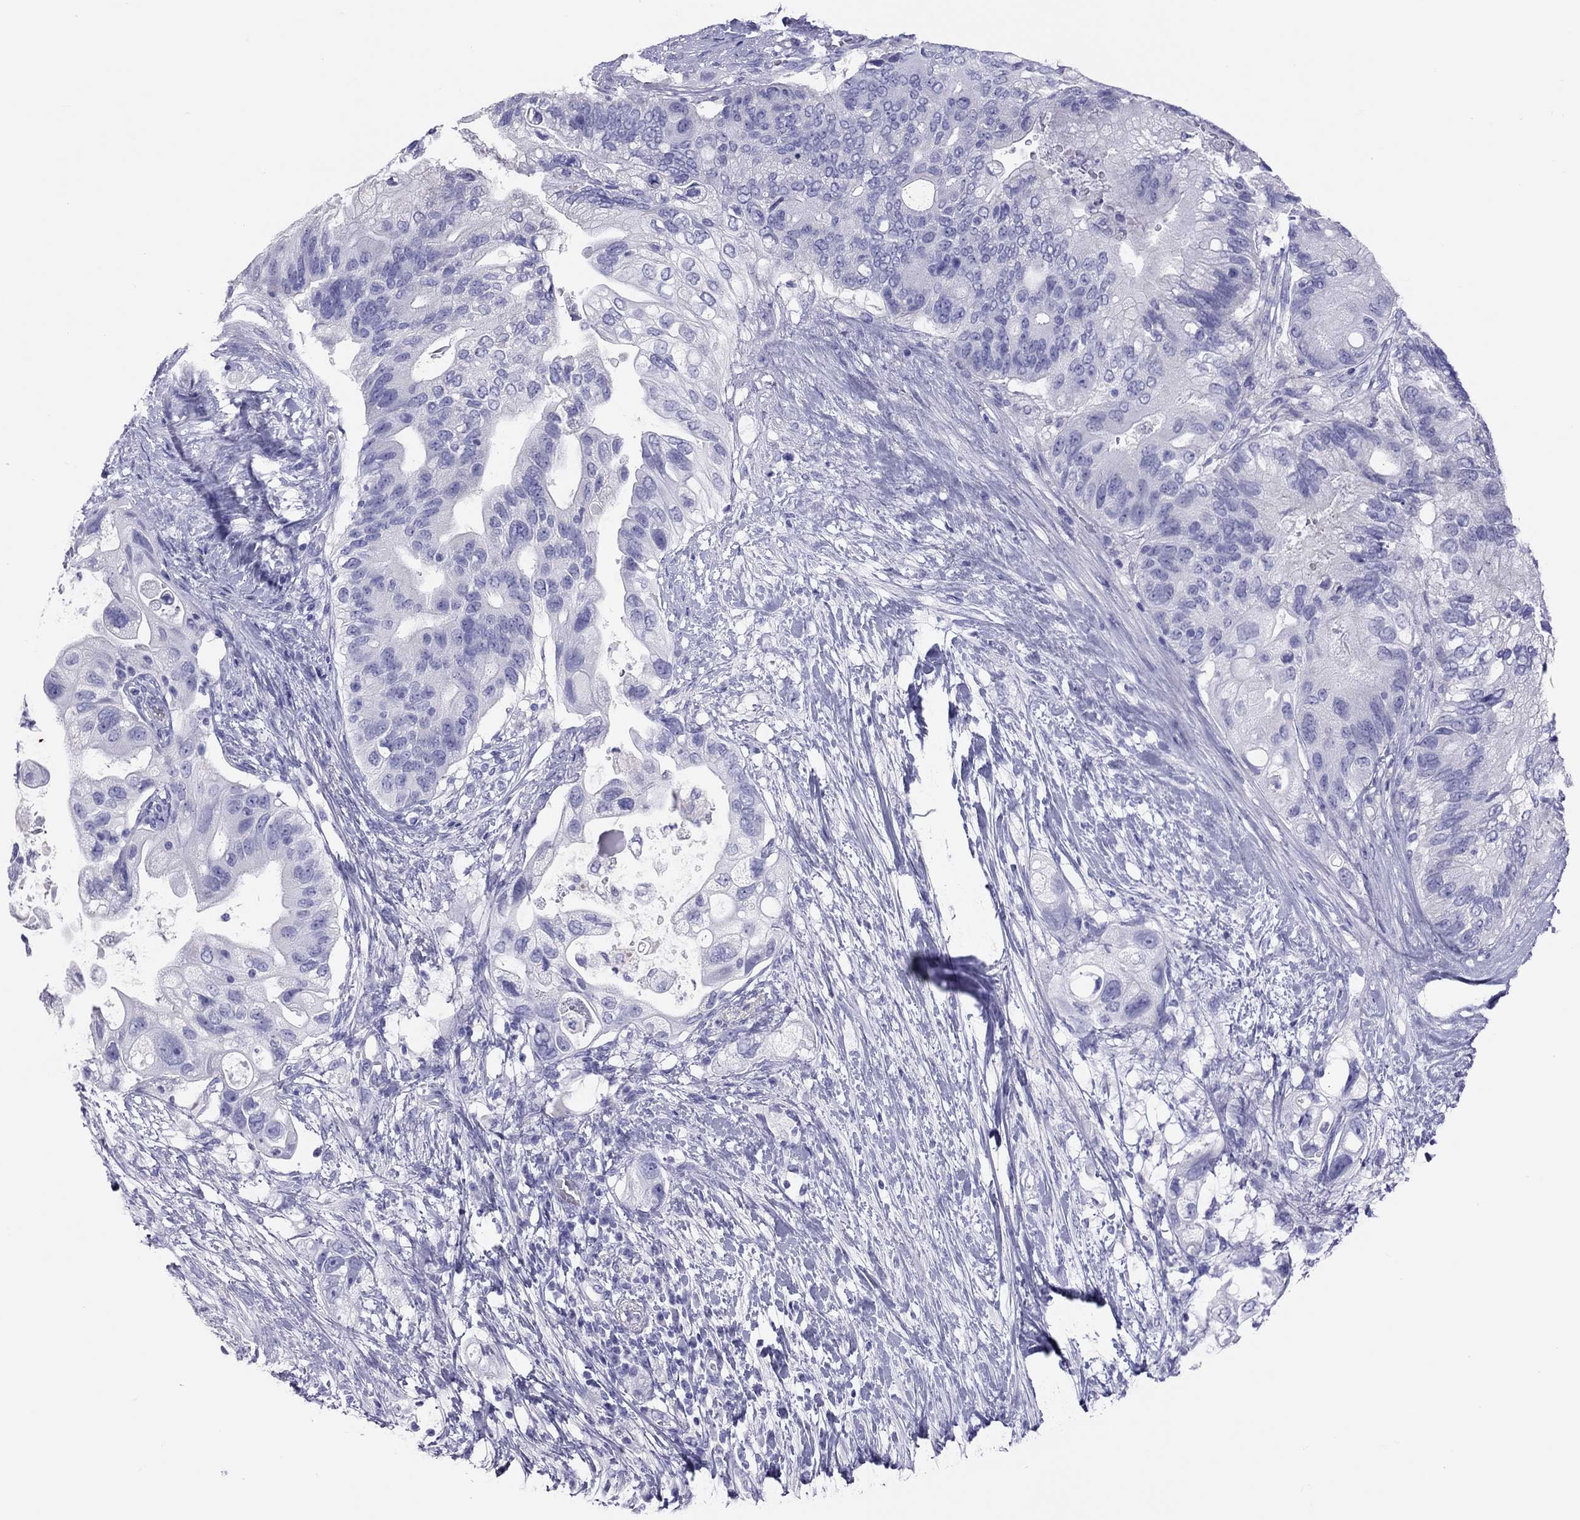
{"staining": {"intensity": "negative", "quantity": "none", "location": "none"}, "tissue": "pancreatic cancer", "cell_type": "Tumor cells", "image_type": "cancer", "snomed": [{"axis": "morphology", "description": "Adenocarcinoma, NOS"}, {"axis": "topography", "description": "Pancreas"}], "caption": "IHC photomicrograph of pancreatic adenocarcinoma stained for a protein (brown), which demonstrates no expression in tumor cells.", "gene": "PSMB11", "patient": {"sex": "female", "age": 72}}